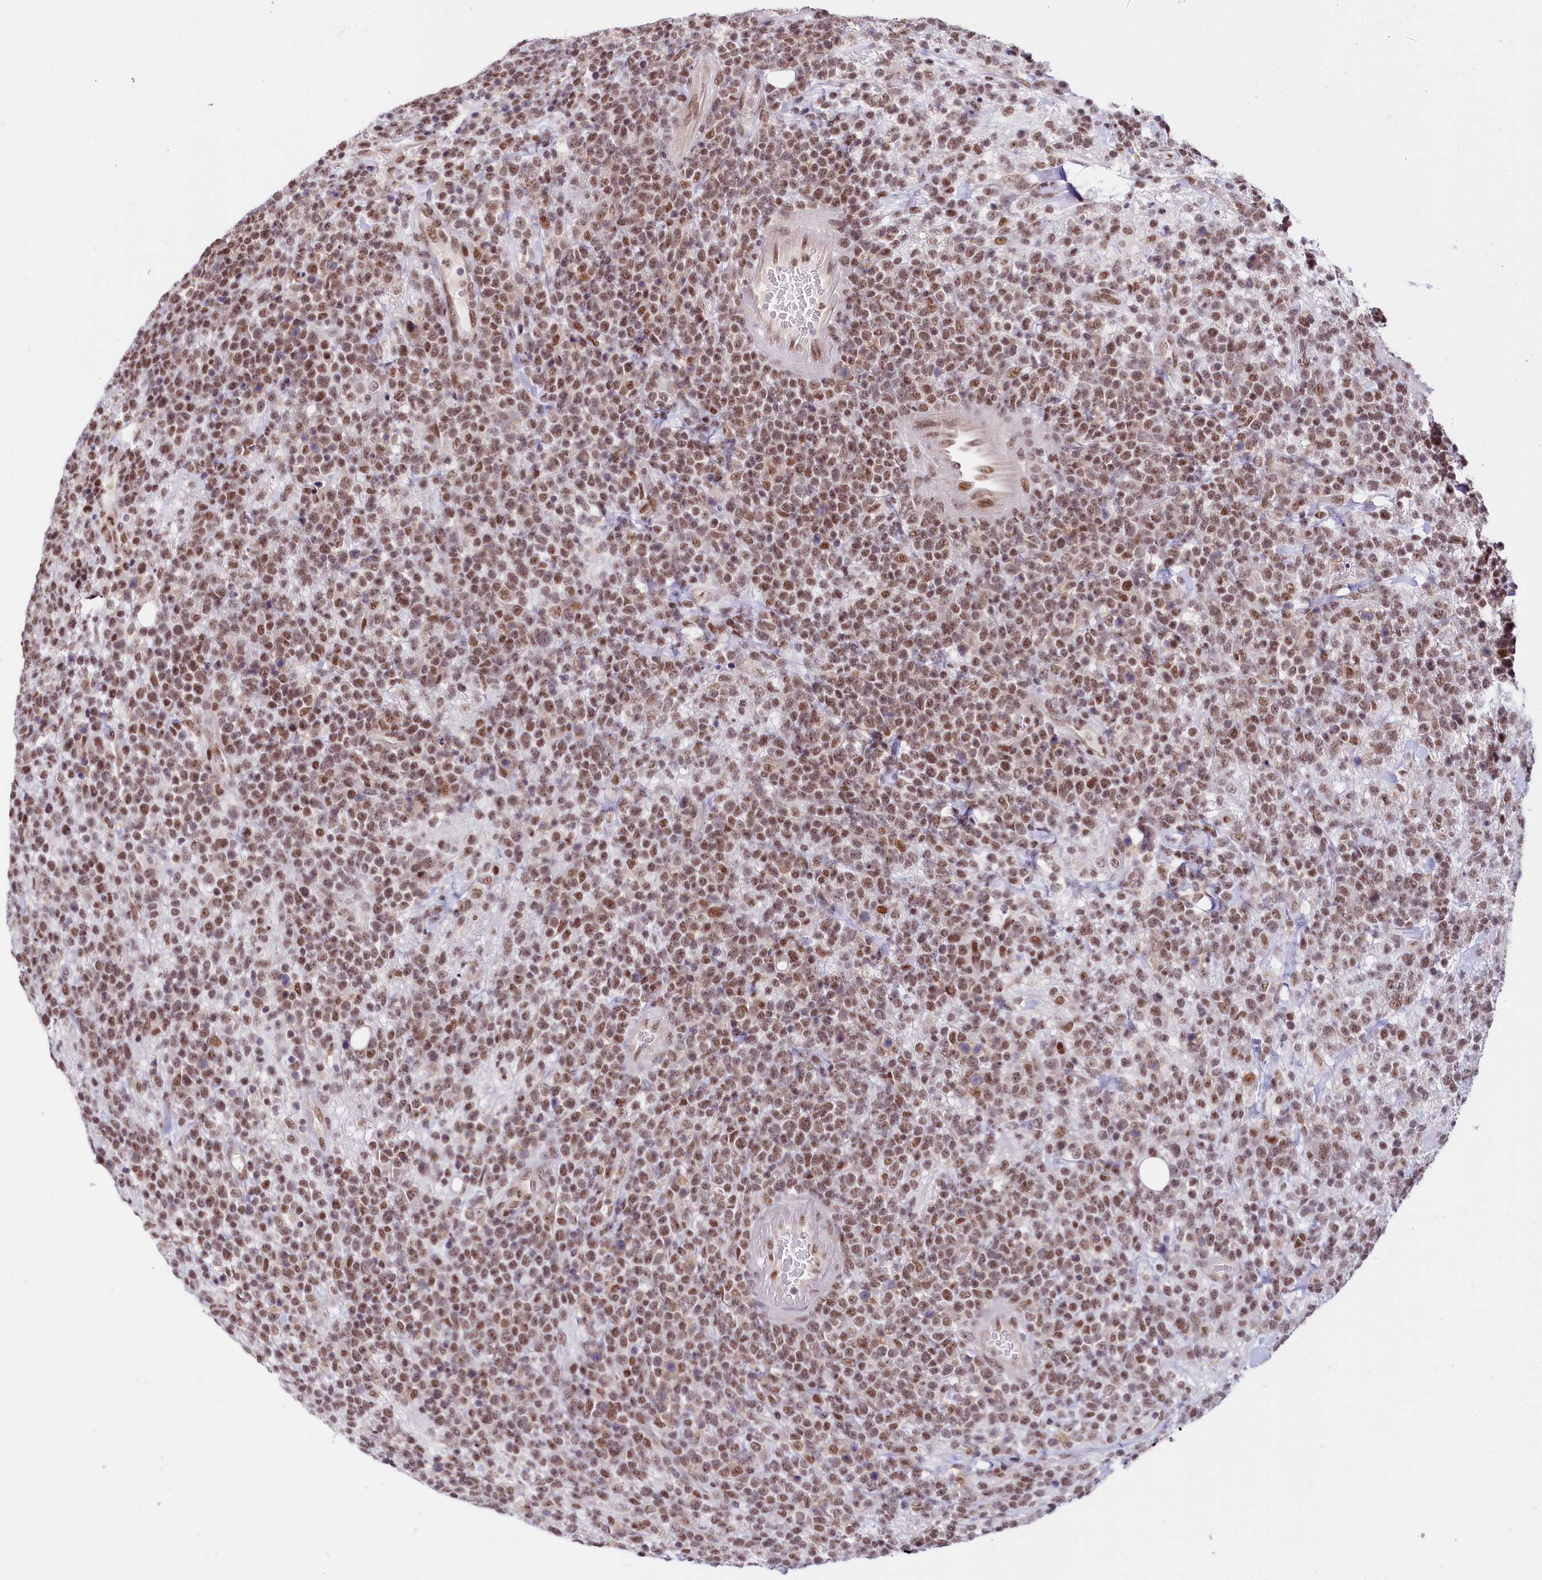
{"staining": {"intensity": "moderate", "quantity": ">75%", "location": "nuclear"}, "tissue": "lymphoma", "cell_type": "Tumor cells", "image_type": "cancer", "snomed": [{"axis": "morphology", "description": "Malignant lymphoma, non-Hodgkin's type, High grade"}, {"axis": "topography", "description": "Colon"}], "caption": "Human lymphoma stained for a protein (brown) demonstrates moderate nuclear positive positivity in approximately >75% of tumor cells.", "gene": "SCAF11", "patient": {"sex": "female", "age": 53}}